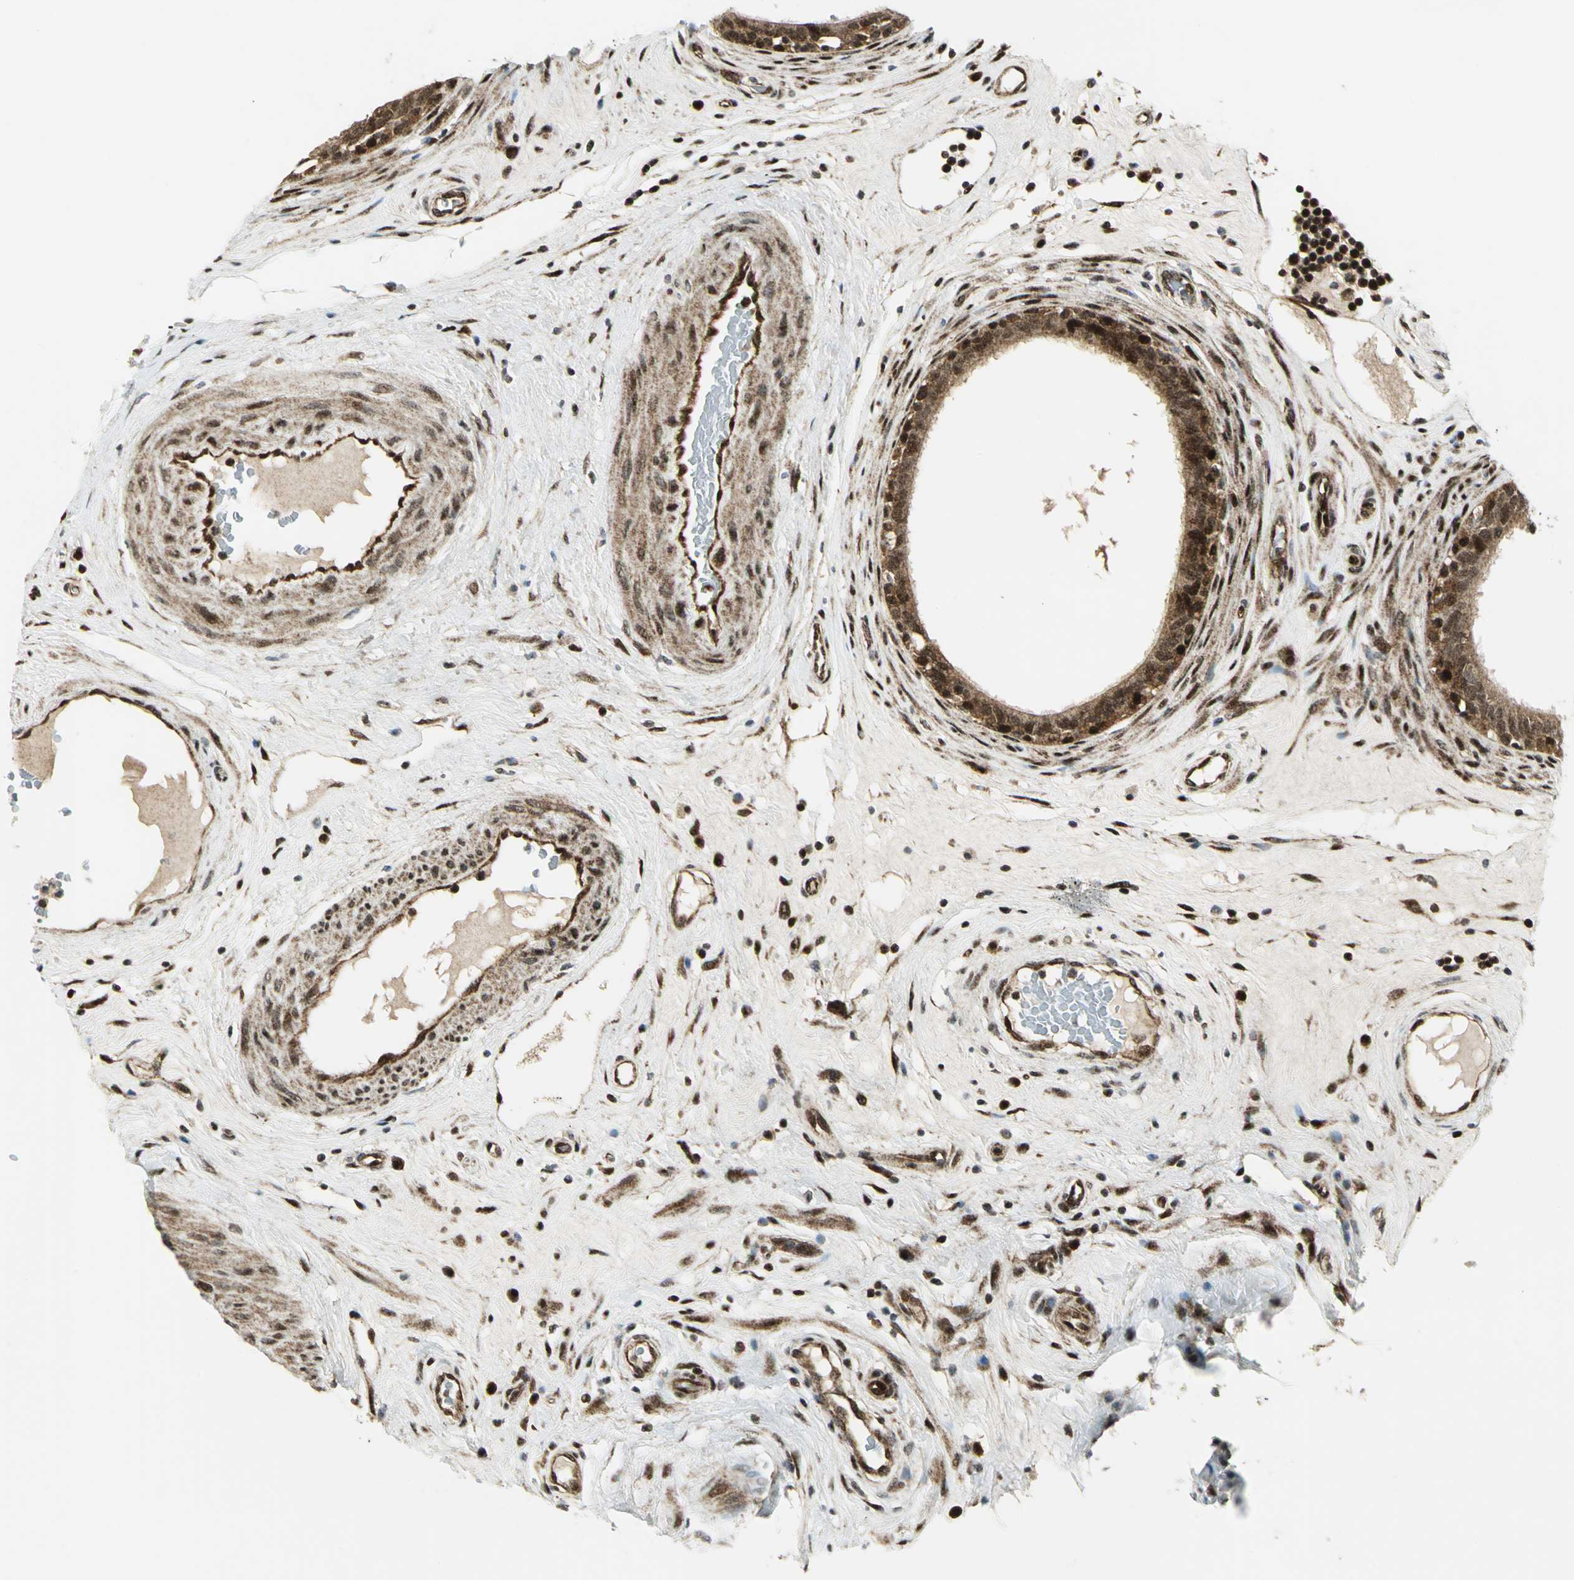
{"staining": {"intensity": "strong", "quantity": ">75%", "location": "cytoplasmic/membranous,nuclear"}, "tissue": "epididymis", "cell_type": "Glandular cells", "image_type": "normal", "snomed": [{"axis": "morphology", "description": "Normal tissue, NOS"}, {"axis": "morphology", "description": "Inflammation, NOS"}, {"axis": "topography", "description": "Epididymis"}], "caption": "Immunohistochemical staining of normal epididymis shows high levels of strong cytoplasmic/membranous,nuclear positivity in approximately >75% of glandular cells.", "gene": "COPS5", "patient": {"sex": "male", "age": 84}}